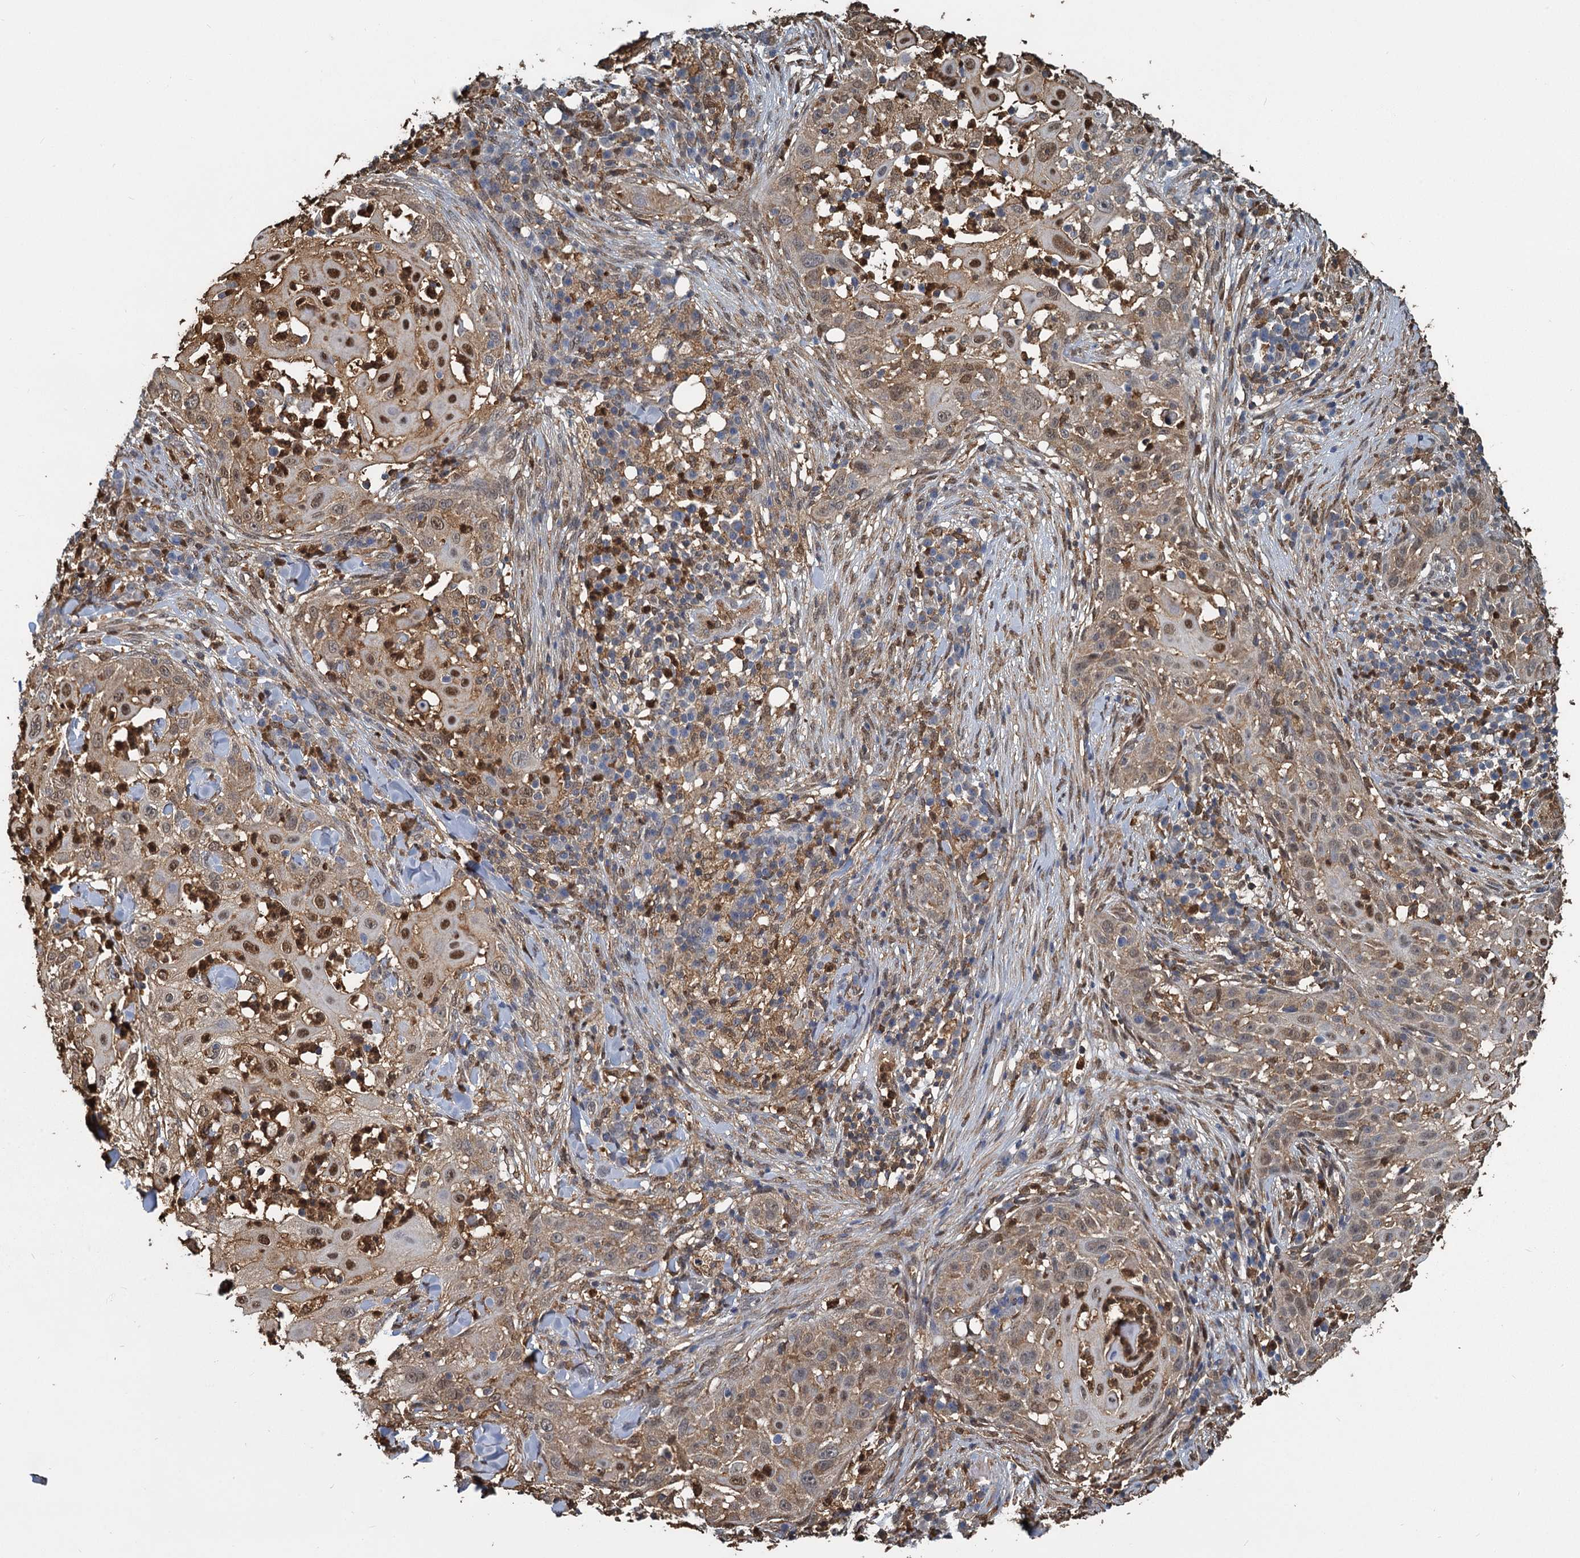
{"staining": {"intensity": "moderate", "quantity": ">75%", "location": "cytoplasmic/membranous,nuclear"}, "tissue": "skin cancer", "cell_type": "Tumor cells", "image_type": "cancer", "snomed": [{"axis": "morphology", "description": "Squamous cell carcinoma, NOS"}, {"axis": "topography", "description": "Skin"}], "caption": "A brown stain labels moderate cytoplasmic/membranous and nuclear expression of a protein in human skin cancer (squamous cell carcinoma) tumor cells.", "gene": "S100A6", "patient": {"sex": "female", "age": 44}}